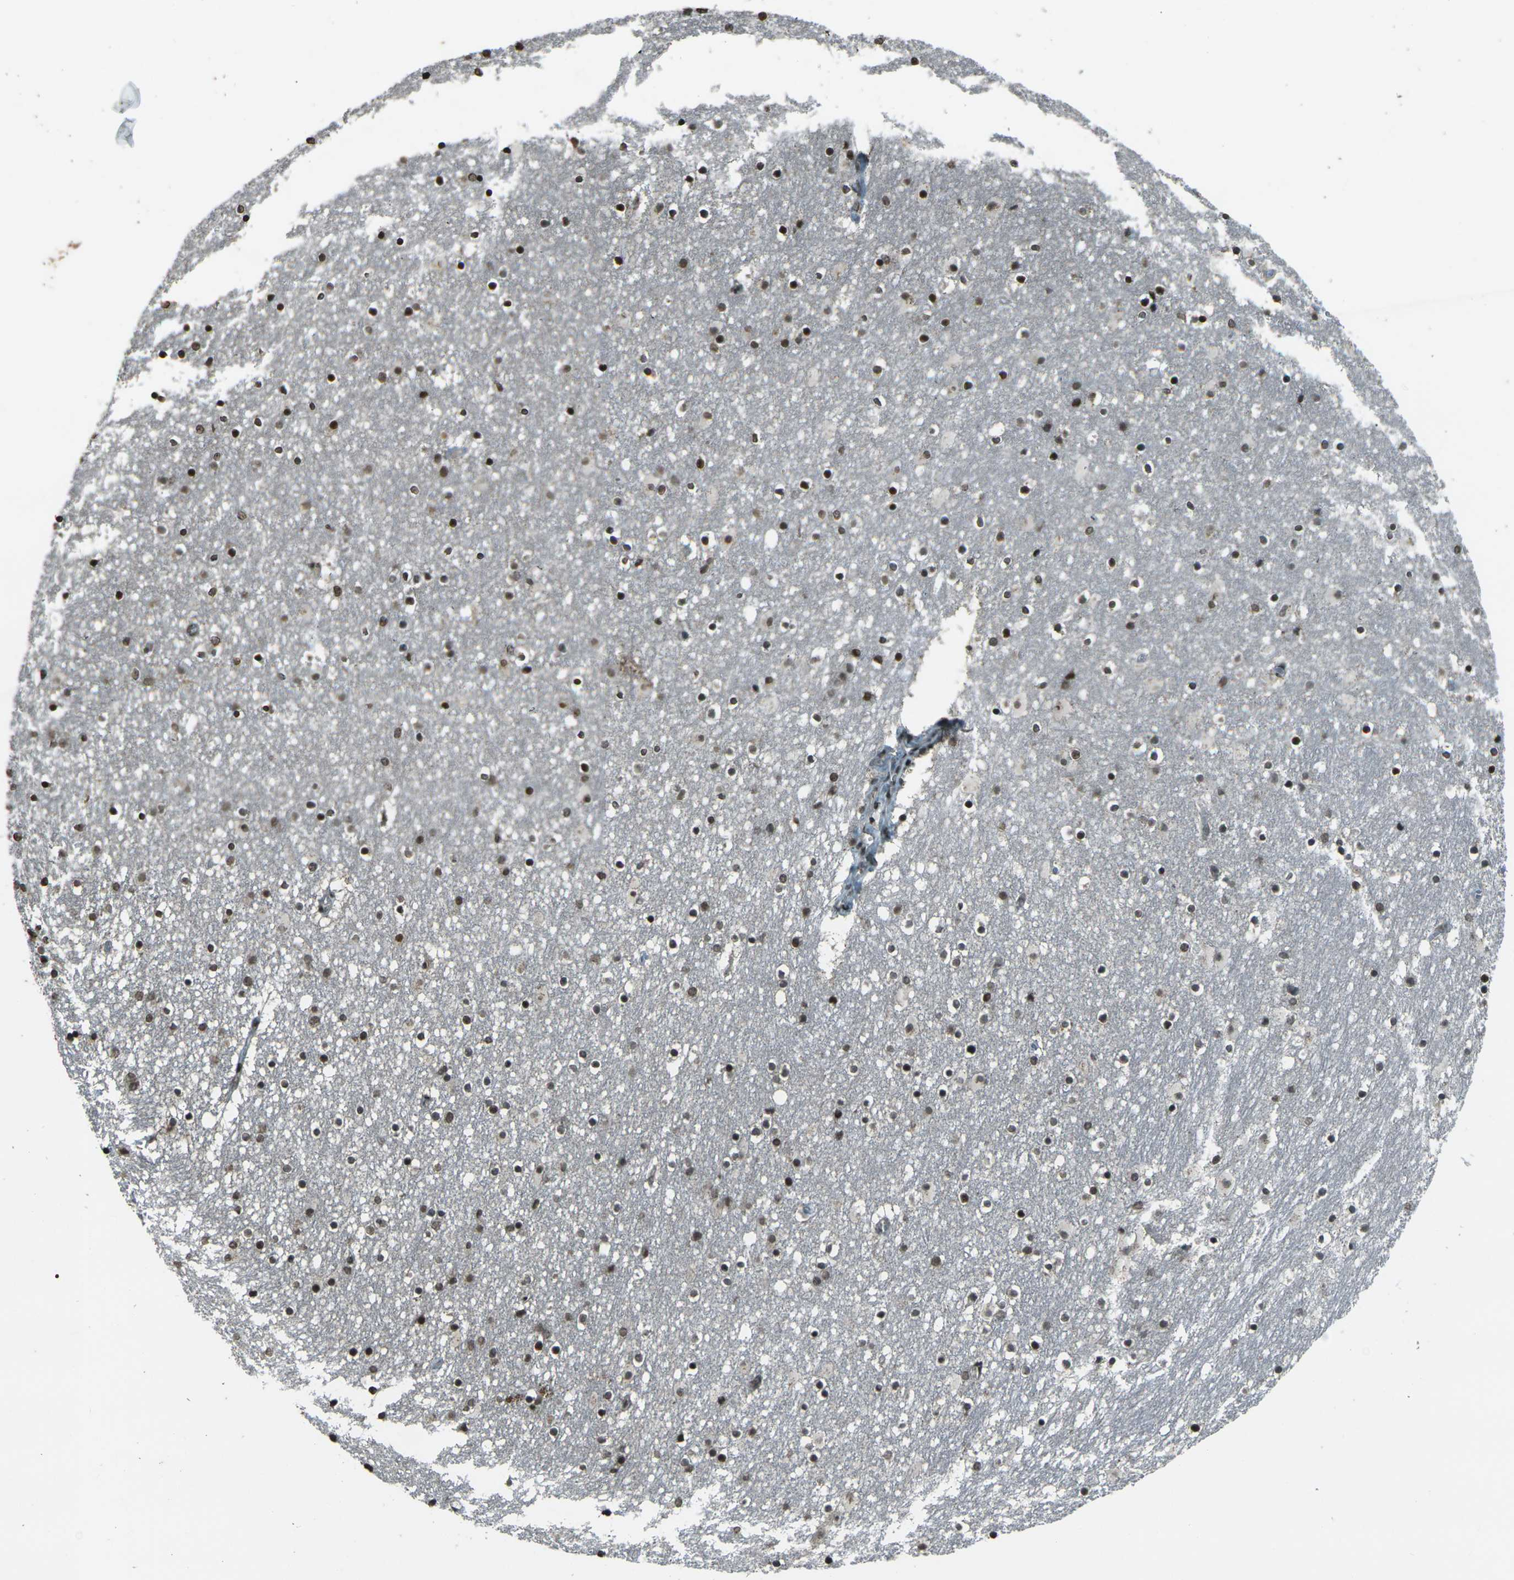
{"staining": {"intensity": "strong", "quantity": ">75%", "location": "nuclear"}, "tissue": "caudate", "cell_type": "Glial cells", "image_type": "normal", "snomed": [{"axis": "morphology", "description": "Normal tissue, NOS"}, {"axis": "topography", "description": "Lateral ventricle wall"}], "caption": "High-power microscopy captured an immunohistochemistry (IHC) image of normal caudate, revealing strong nuclear positivity in about >75% of glial cells.", "gene": "PRPF8", "patient": {"sex": "male", "age": 45}}